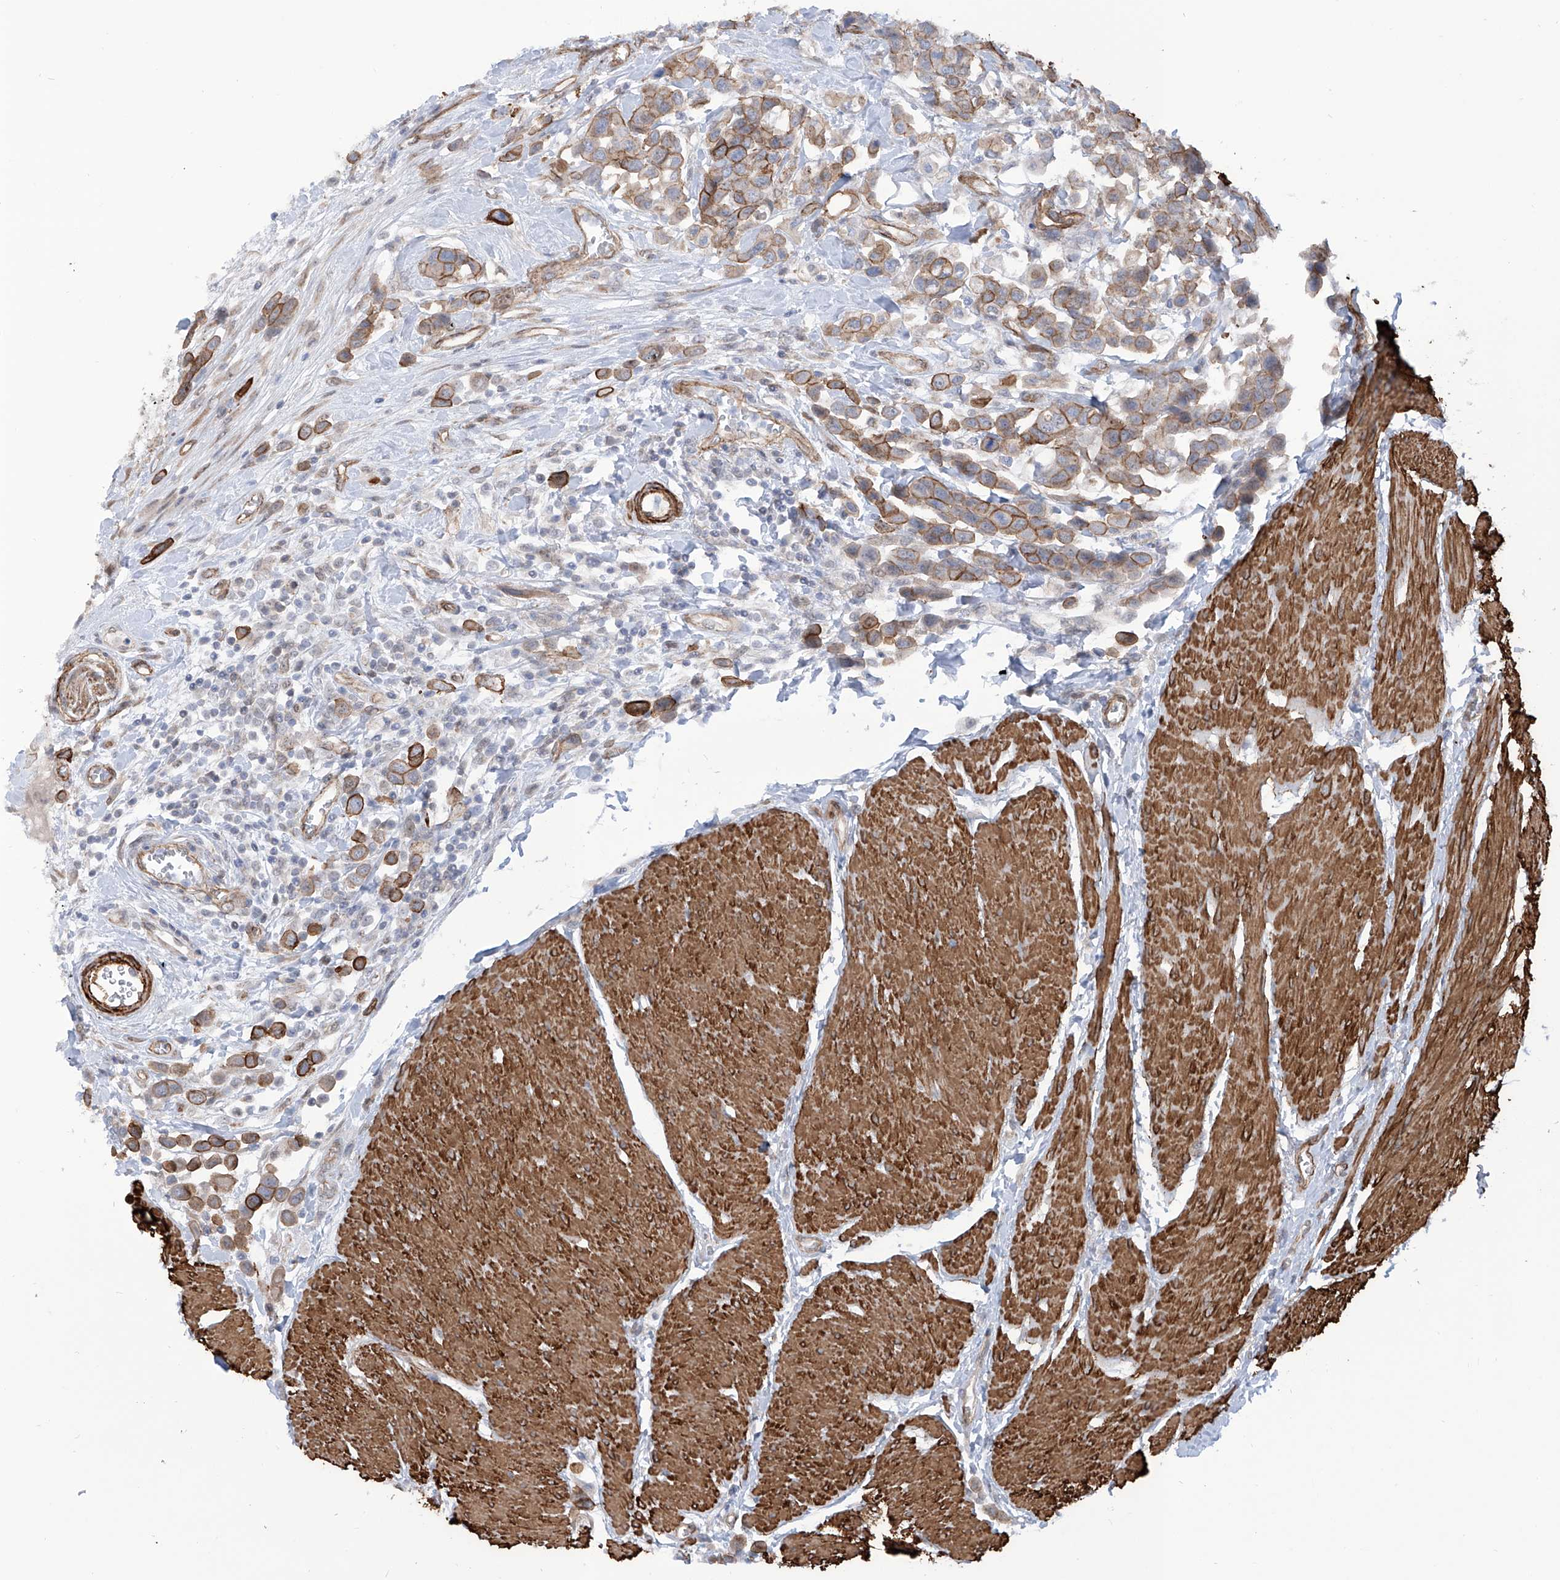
{"staining": {"intensity": "moderate", "quantity": ">75%", "location": "cytoplasmic/membranous"}, "tissue": "urothelial cancer", "cell_type": "Tumor cells", "image_type": "cancer", "snomed": [{"axis": "morphology", "description": "Urothelial carcinoma, High grade"}, {"axis": "topography", "description": "Urinary bladder"}], "caption": "The image displays a brown stain indicating the presence of a protein in the cytoplasmic/membranous of tumor cells in urothelial cancer.", "gene": "ZNF490", "patient": {"sex": "male", "age": 50}}